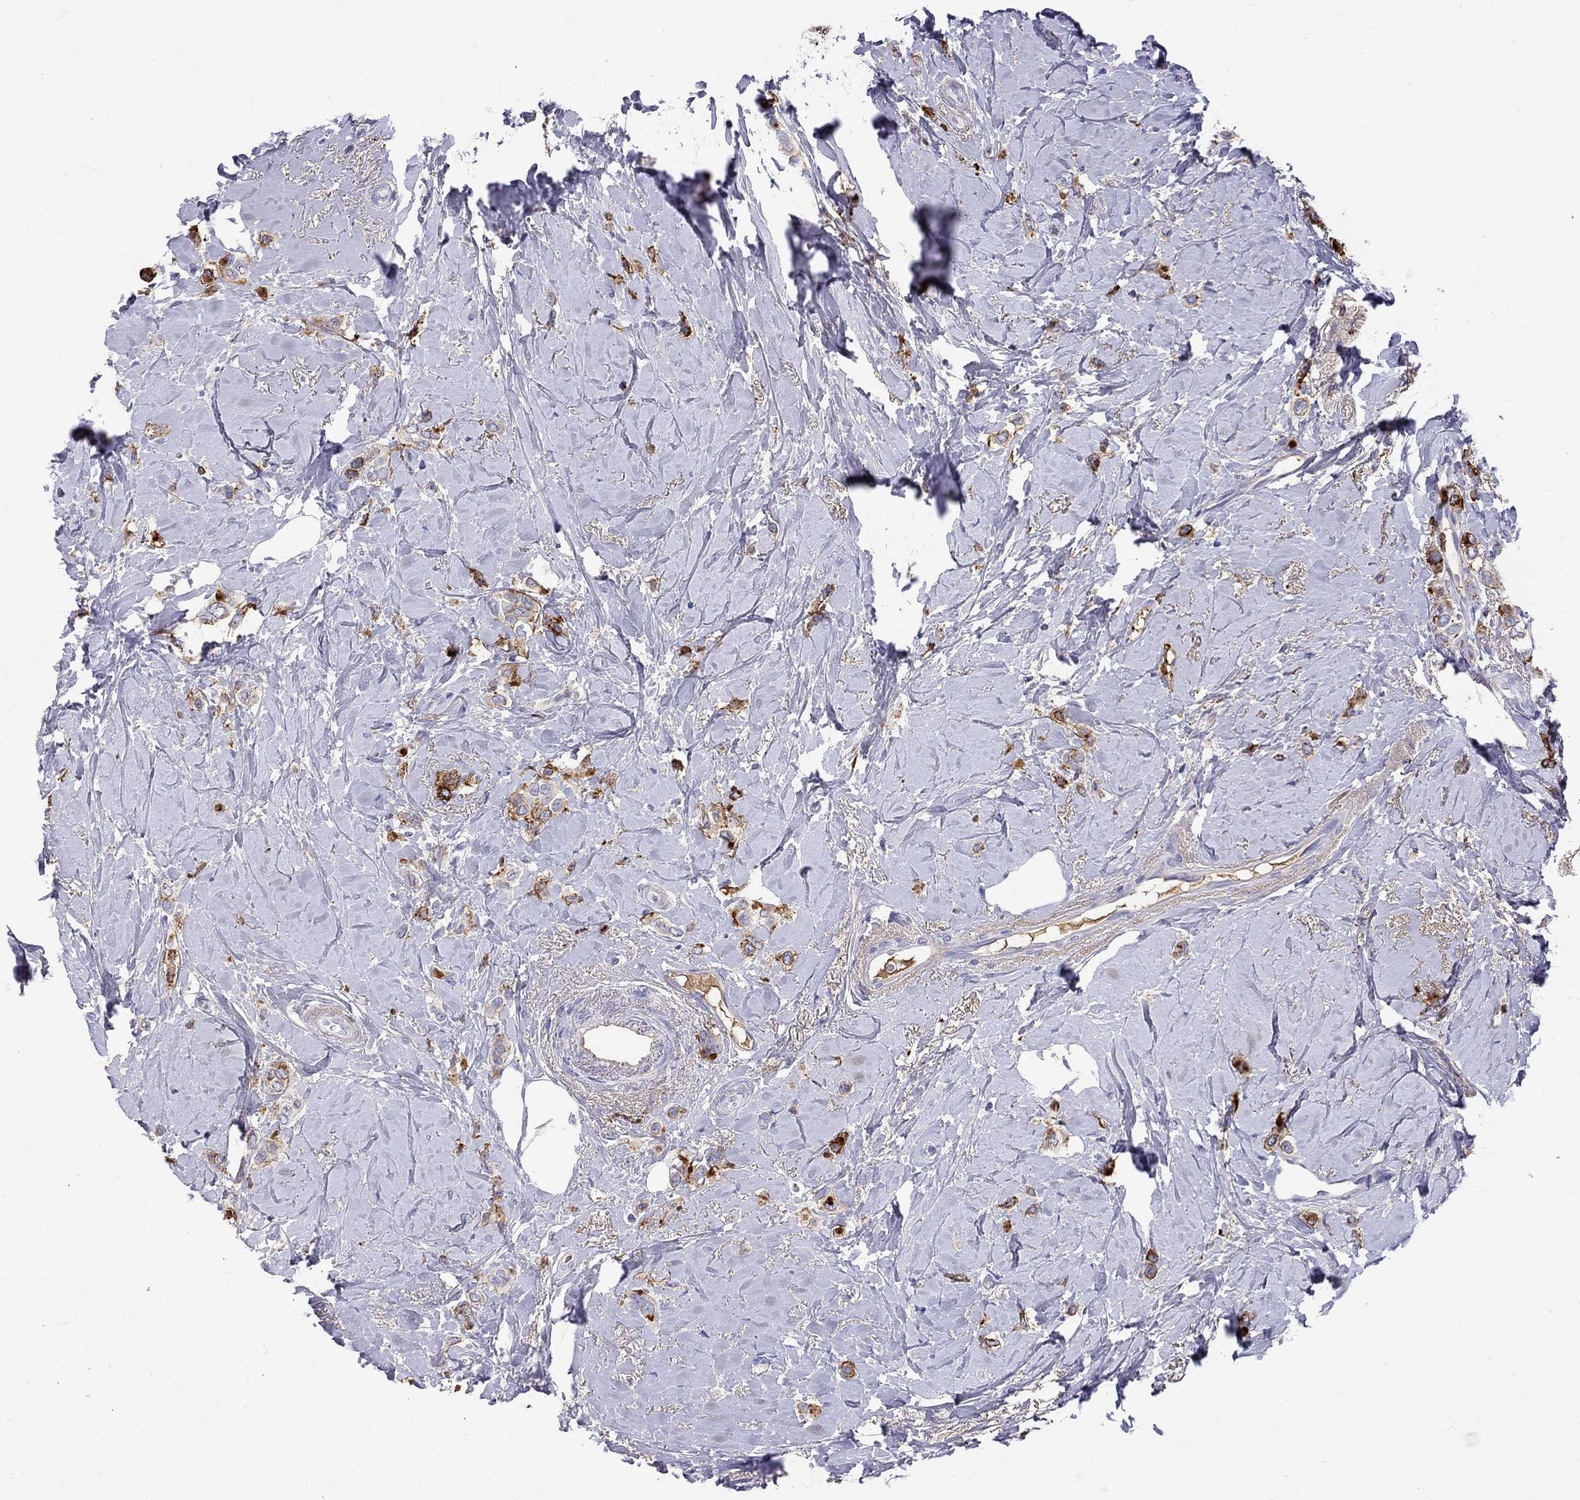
{"staining": {"intensity": "strong", "quantity": "25%-75%", "location": "cytoplasmic/membranous"}, "tissue": "breast cancer", "cell_type": "Tumor cells", "image_type": "cancer", "snomed": [{"axis": "morphology", "description": "Lobular carcinoma"}, {"axis": "topography", "description": "Breast"}], "caption": "IHC image of neoplastic tissue: human lobular carcinoma (breast) stained using immunohistochemistry (IHC) shows high levels of strong protein expression localized specifically in the cytoplasmic/membranous of tumor cells, appearing as a cytoplasmic/membranous brown color.", "gene": "SERPINA3", "patient": {"sex": "female", "age": 66}}